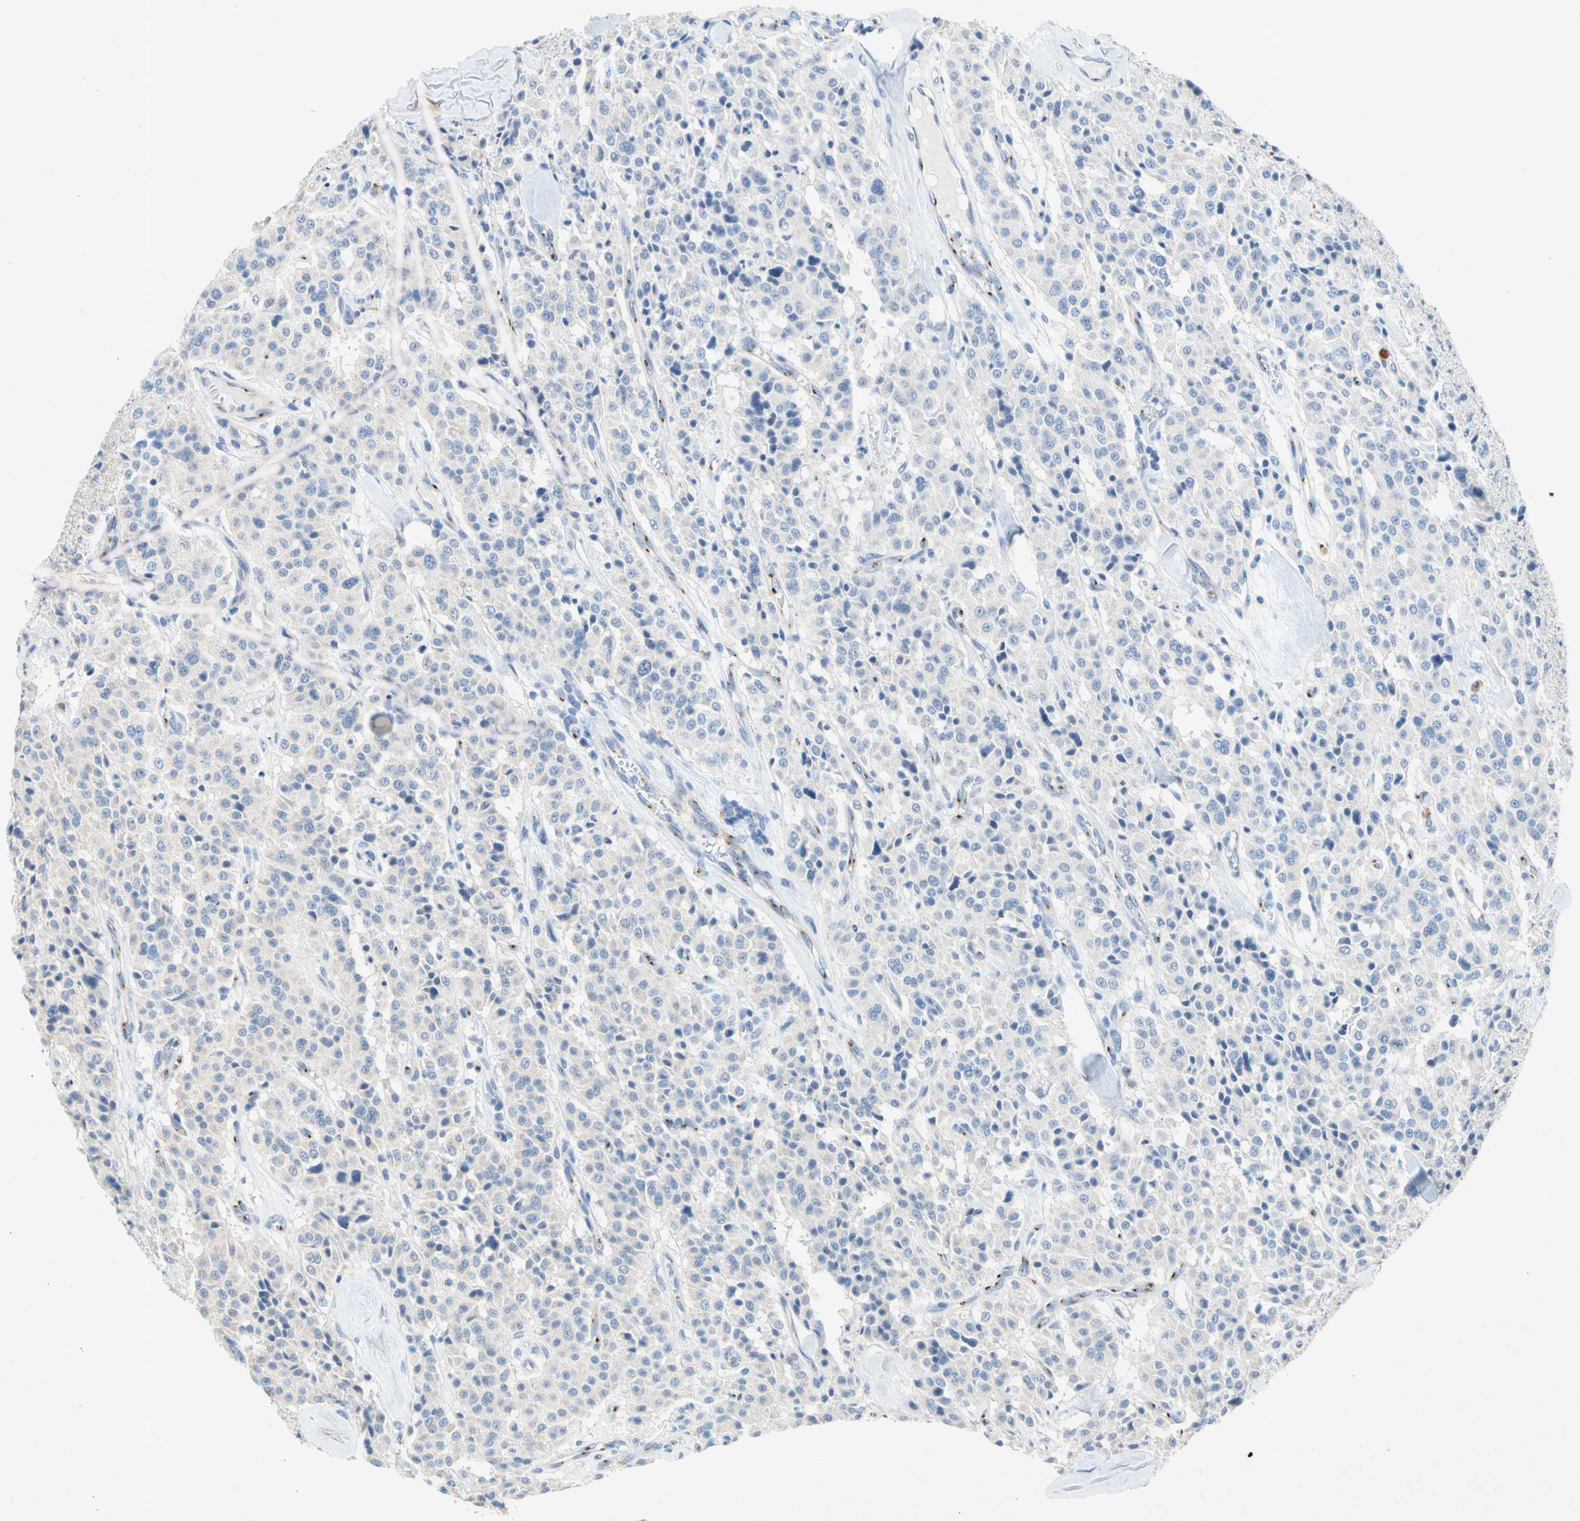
{"staining": {"intensity": "negative", "quantity": "none", "location": "none"}, "tissue": "carcinoid", "cell_type": "Tumor cells", "image_type": "cancer", "snomed": [{"axis": "morphology", "description": "Carcinoid, malignant, NOS"}, {"axis": "topography", "description": "Lung"}], "caption": "Protein analysis of carcinoid (malignant) demonstrates no significant expression in tumor cells.", "gene": "GASK1B", "patient": {"sex": "male", "age": 30}}